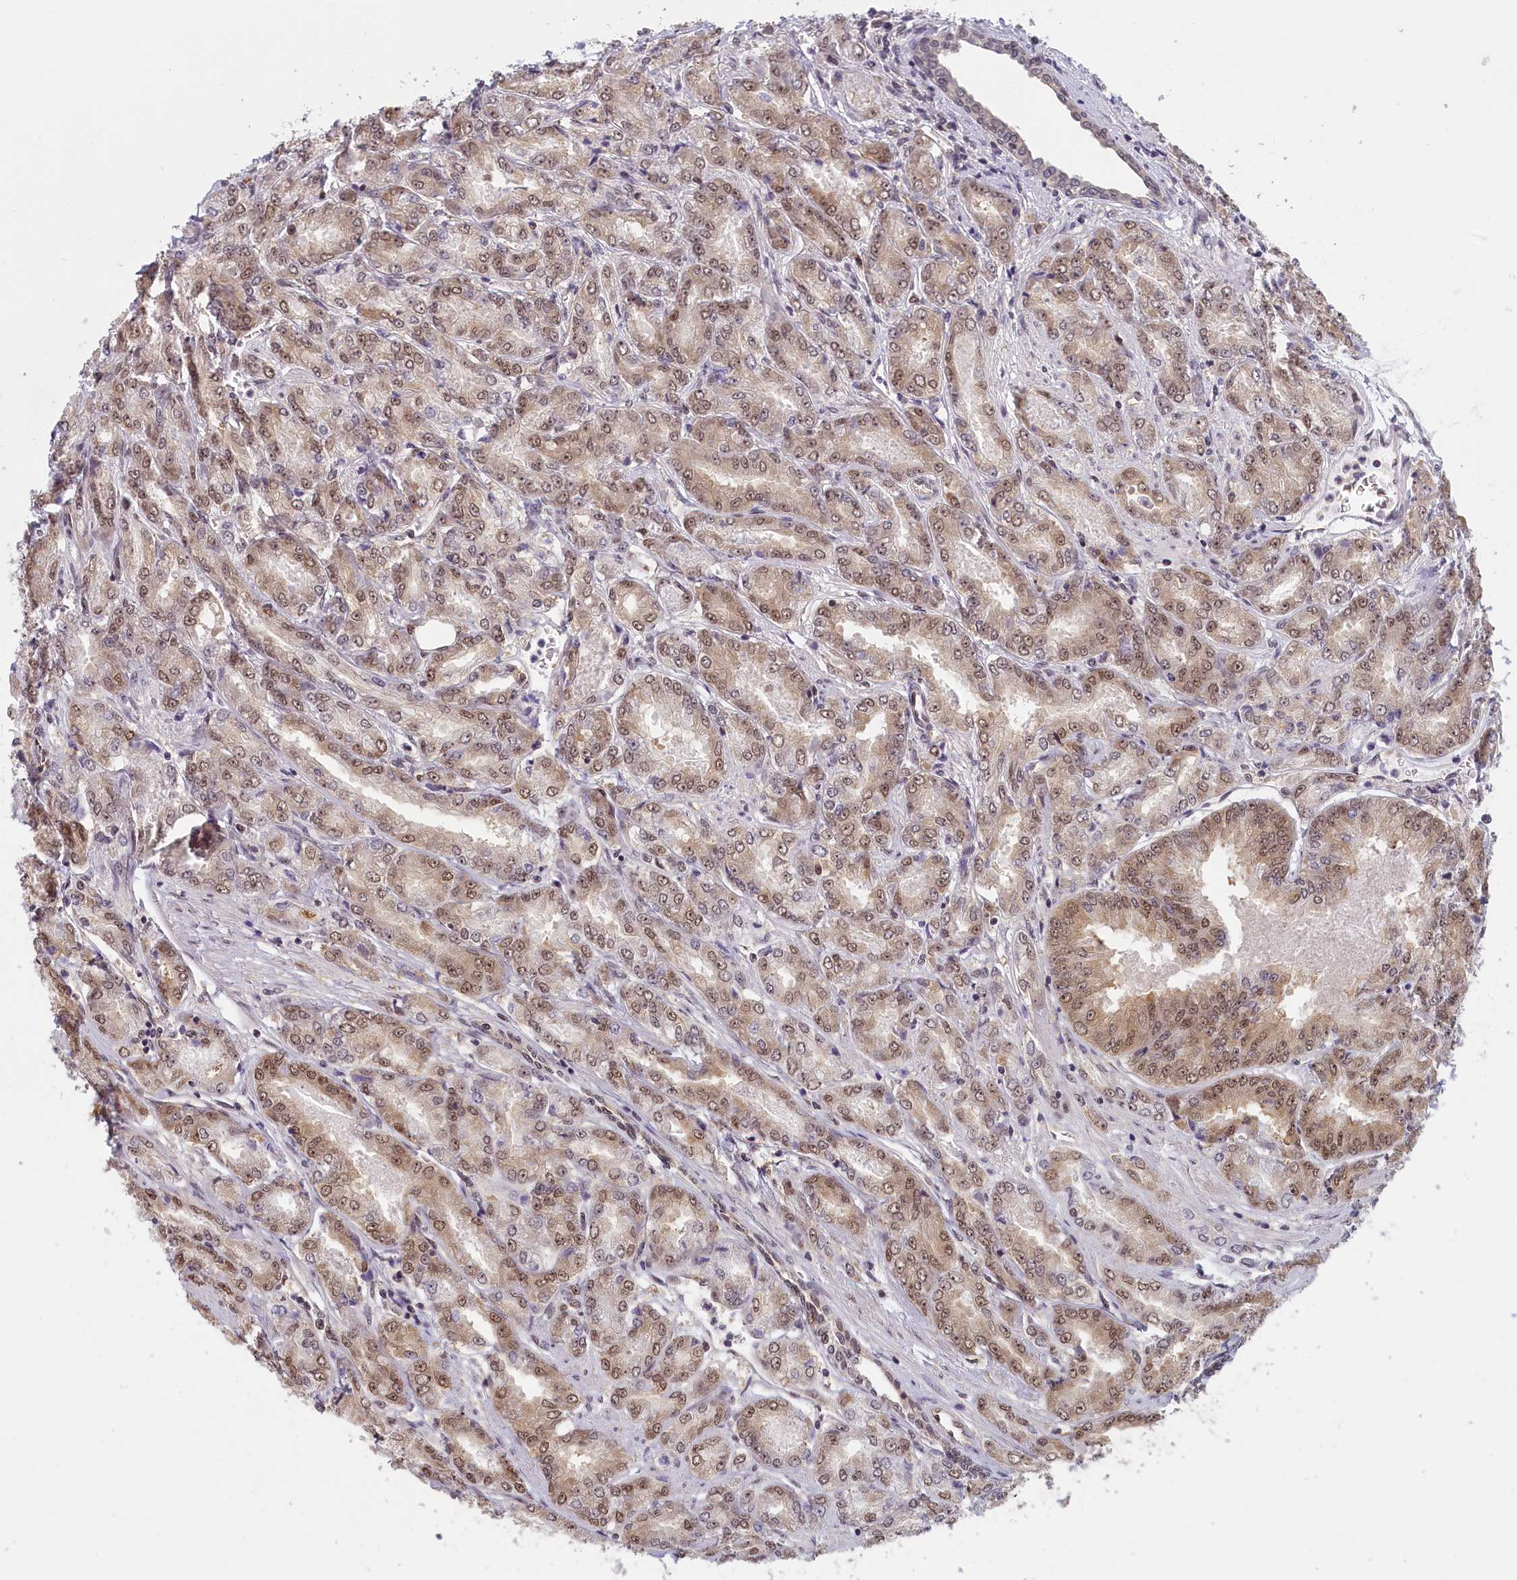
{"staining": {"intensity": "moderate", "quantity": ">75%", "location": "nuclear"}, "tissue": "prostate cancer", "cell_type": "Tumor cells", "image_type": "cancer", "snomed": [{"axis": "morphology", "description": "Adenocarcinoma, High grade"}, {"axis": "topography", "description": "Prostate"}], "caption": "This histopathology image shows prostate cancer stained with IHC to label a protein in brown. The nuclear of tumor cells show moderate positivity for the protein. Nuclei are counter-stained blue.", "gene": "C19orf44", "patient": {"sex": "male", "age": 74}}